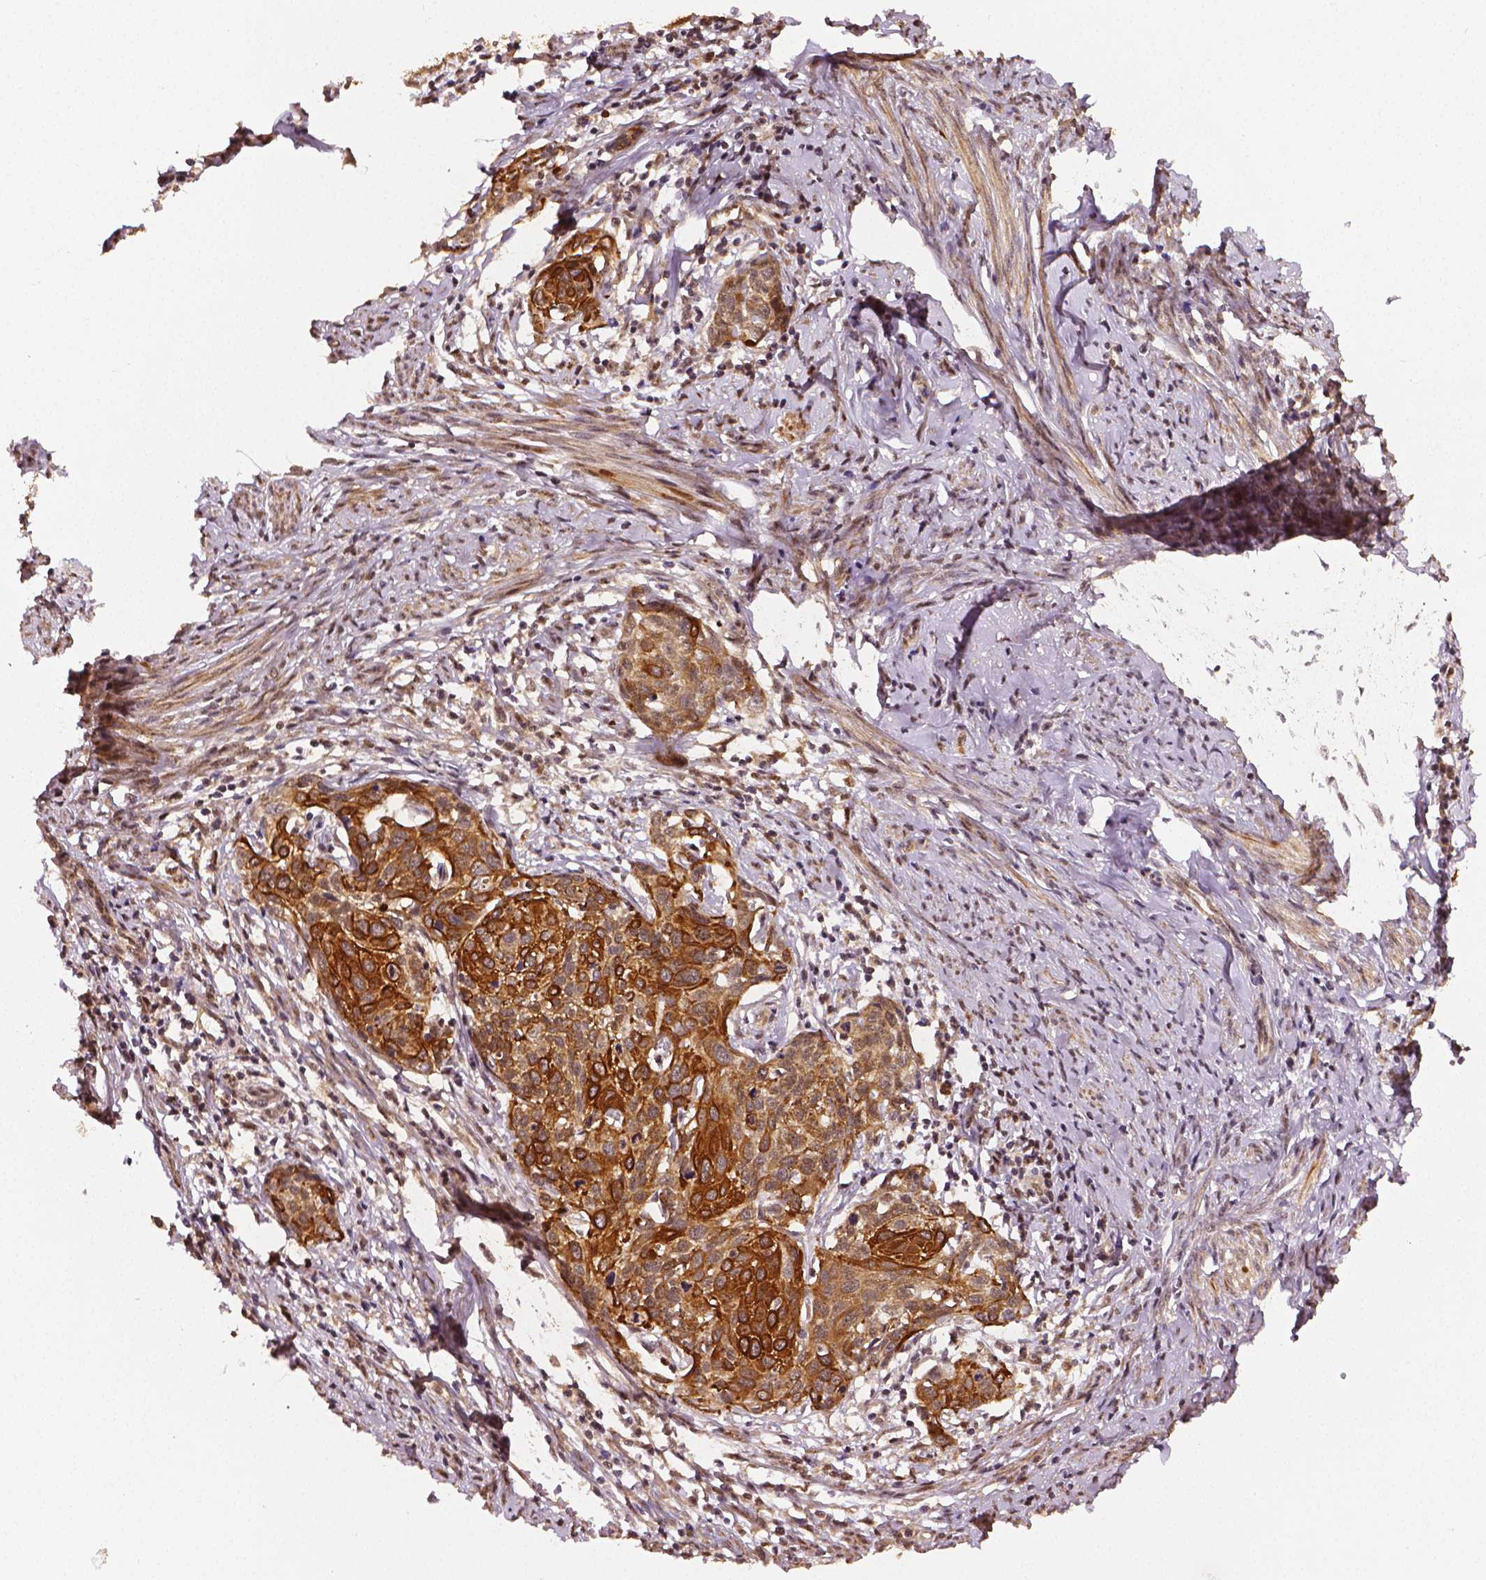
{"staining": {"intensity": "strong", "quantity": ">75%", "location": "cytoplasmic/membranous"}, "tissue": "cervical cancer", "cell_type": "Tumor cells", "image_type": "cancer", "snomed": [{"axis": "morphology", "description": "Squamous cell carcinoma, NOS"}, {"axis": "topography", "description": "Cervix"}], "caption": "This photomicrograph shows IHC staining of human cervical cancer (squamous cell carcinoma), with high strong cytoplasmic/membranous positivity in approximately >75% of tumor cells.", "gene": "STAT3", "patient": {"sex": "female", "age": 62}}